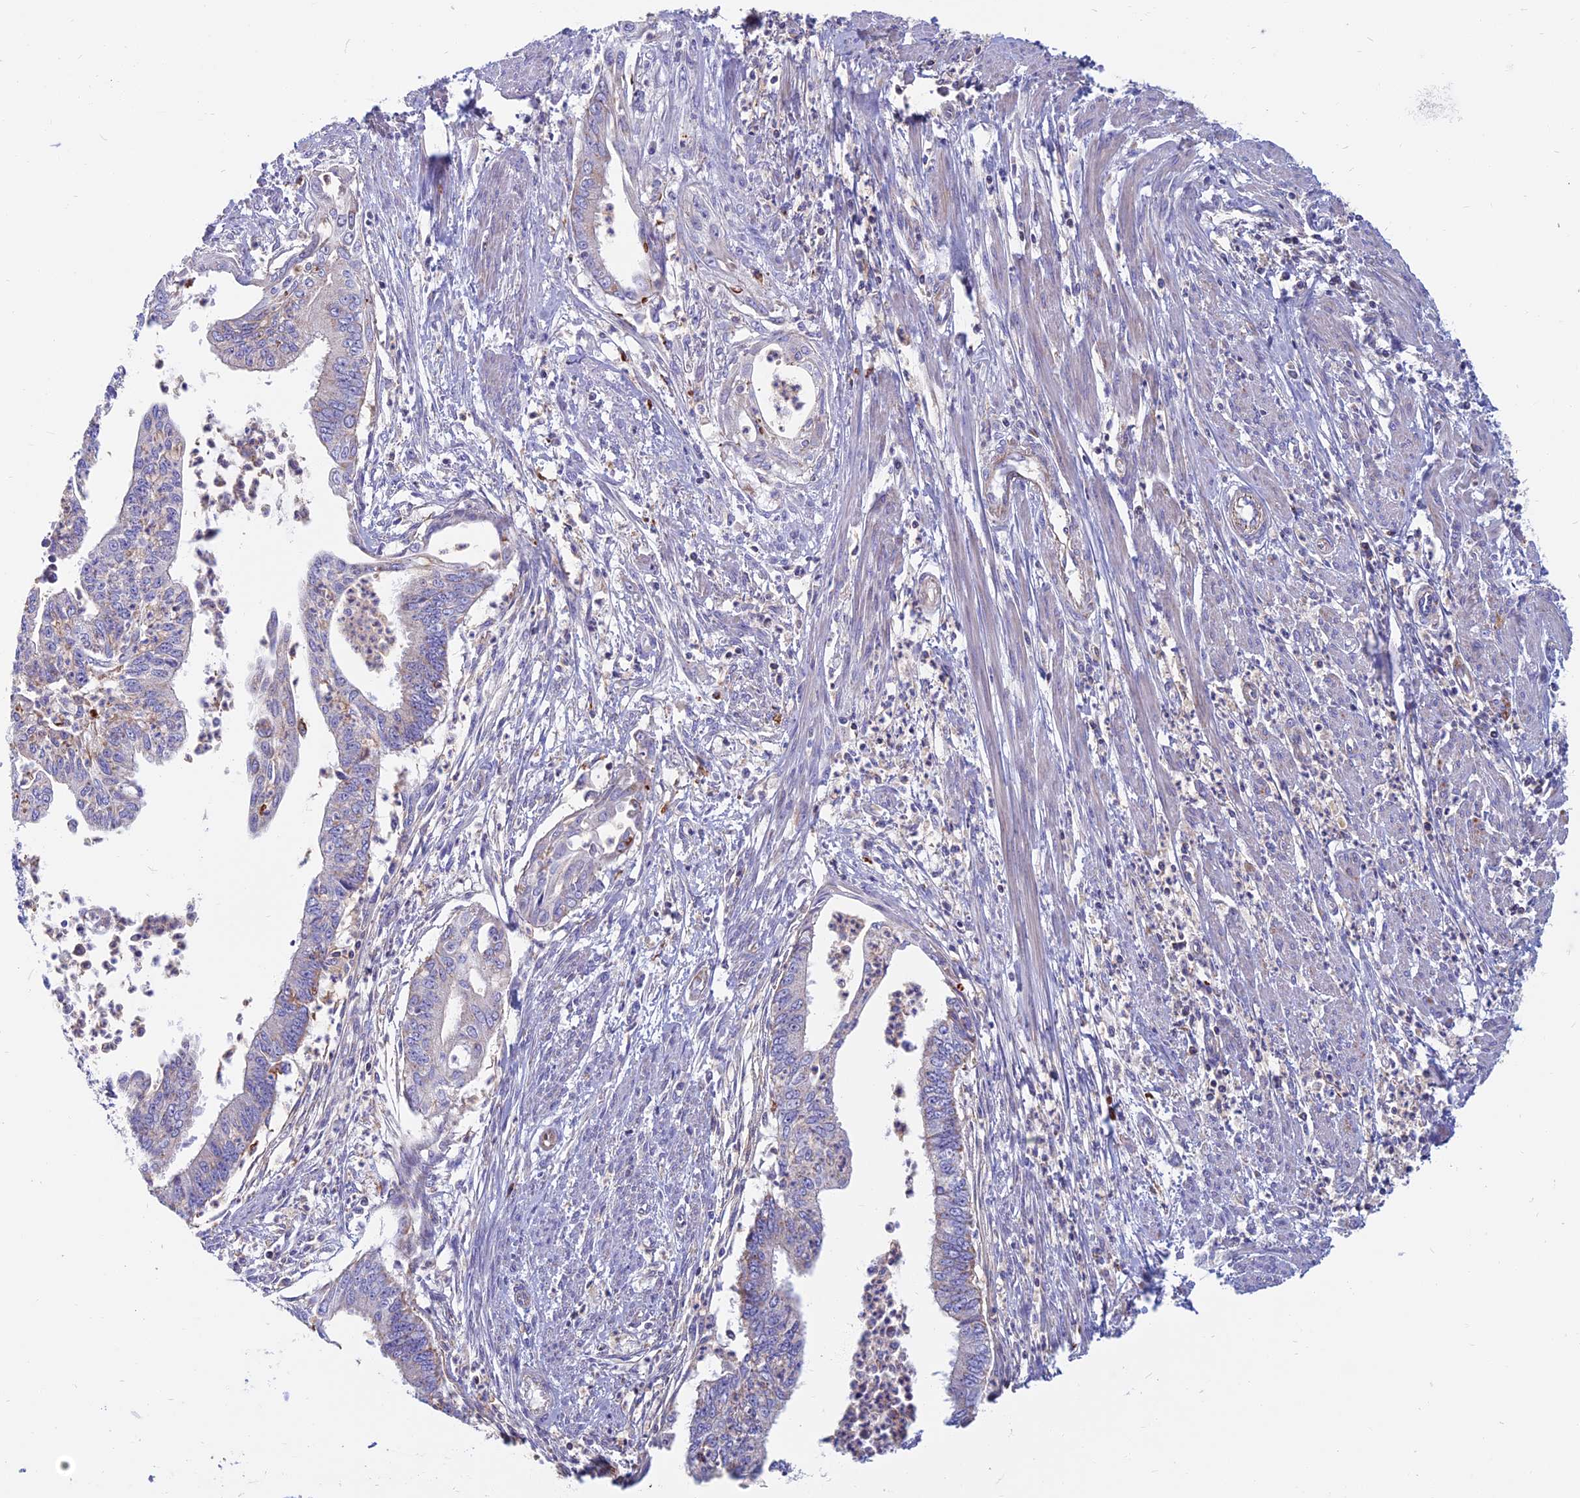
{"staining": {"intensity": "negative", "quantity": "none", "location": "none"}, "tissue": "endometrial cancer", "cell_type": "Tumor cells", "image_type": "cancer", "snomed": [{"axis": "morphology", "description": "Adenocarcinoma, NOS"}, {"axis": "topography", "description": "Endometrium"}], "caption": "Tumor cells show no significant expression in endometrial cancer (adenocarcinoma).", "gene": "HSD17B8", "patient": {"sex": "female", "age": 73}}